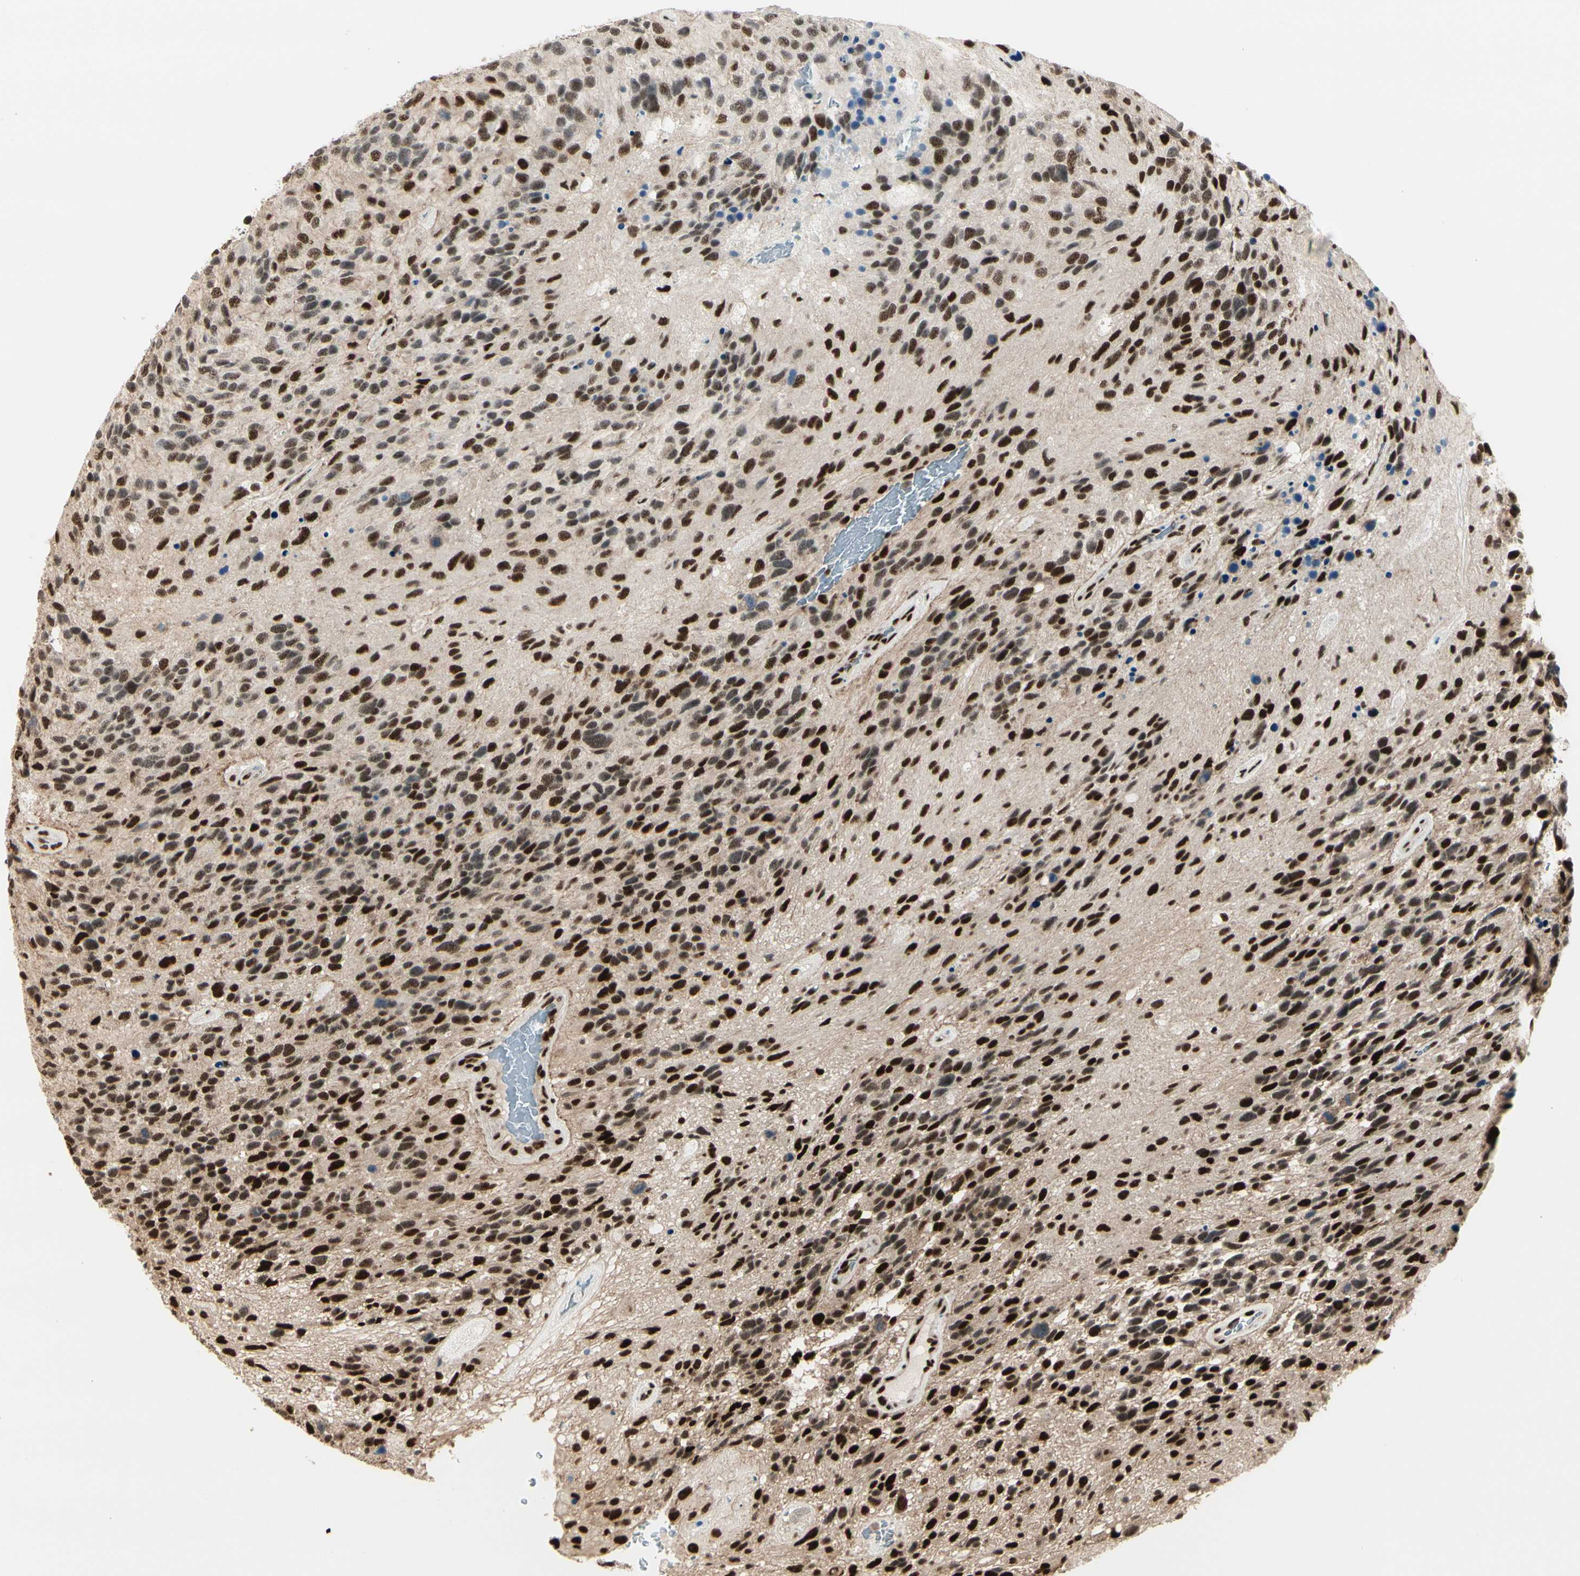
{"staining": {"intensity": "strong", "quantity": ">75%", "location": "nuclear"}, "tissue": "glioma", "cell_type": "Tumor cells", "image_type": "cancer", "snomed": [{"axis": "morphology", "description": "Glioma, malignant, High grade"}, {"axis": "topography", "description": "Brain"}], "caption": "DAB immunohistochemical staining of human malignant glioma (high-grade) exhibits strong nuclear protein expression in about >75% of tumor cells.", "gene": "HEXIM1", "patient": {"sex": "female", "age": 58}}